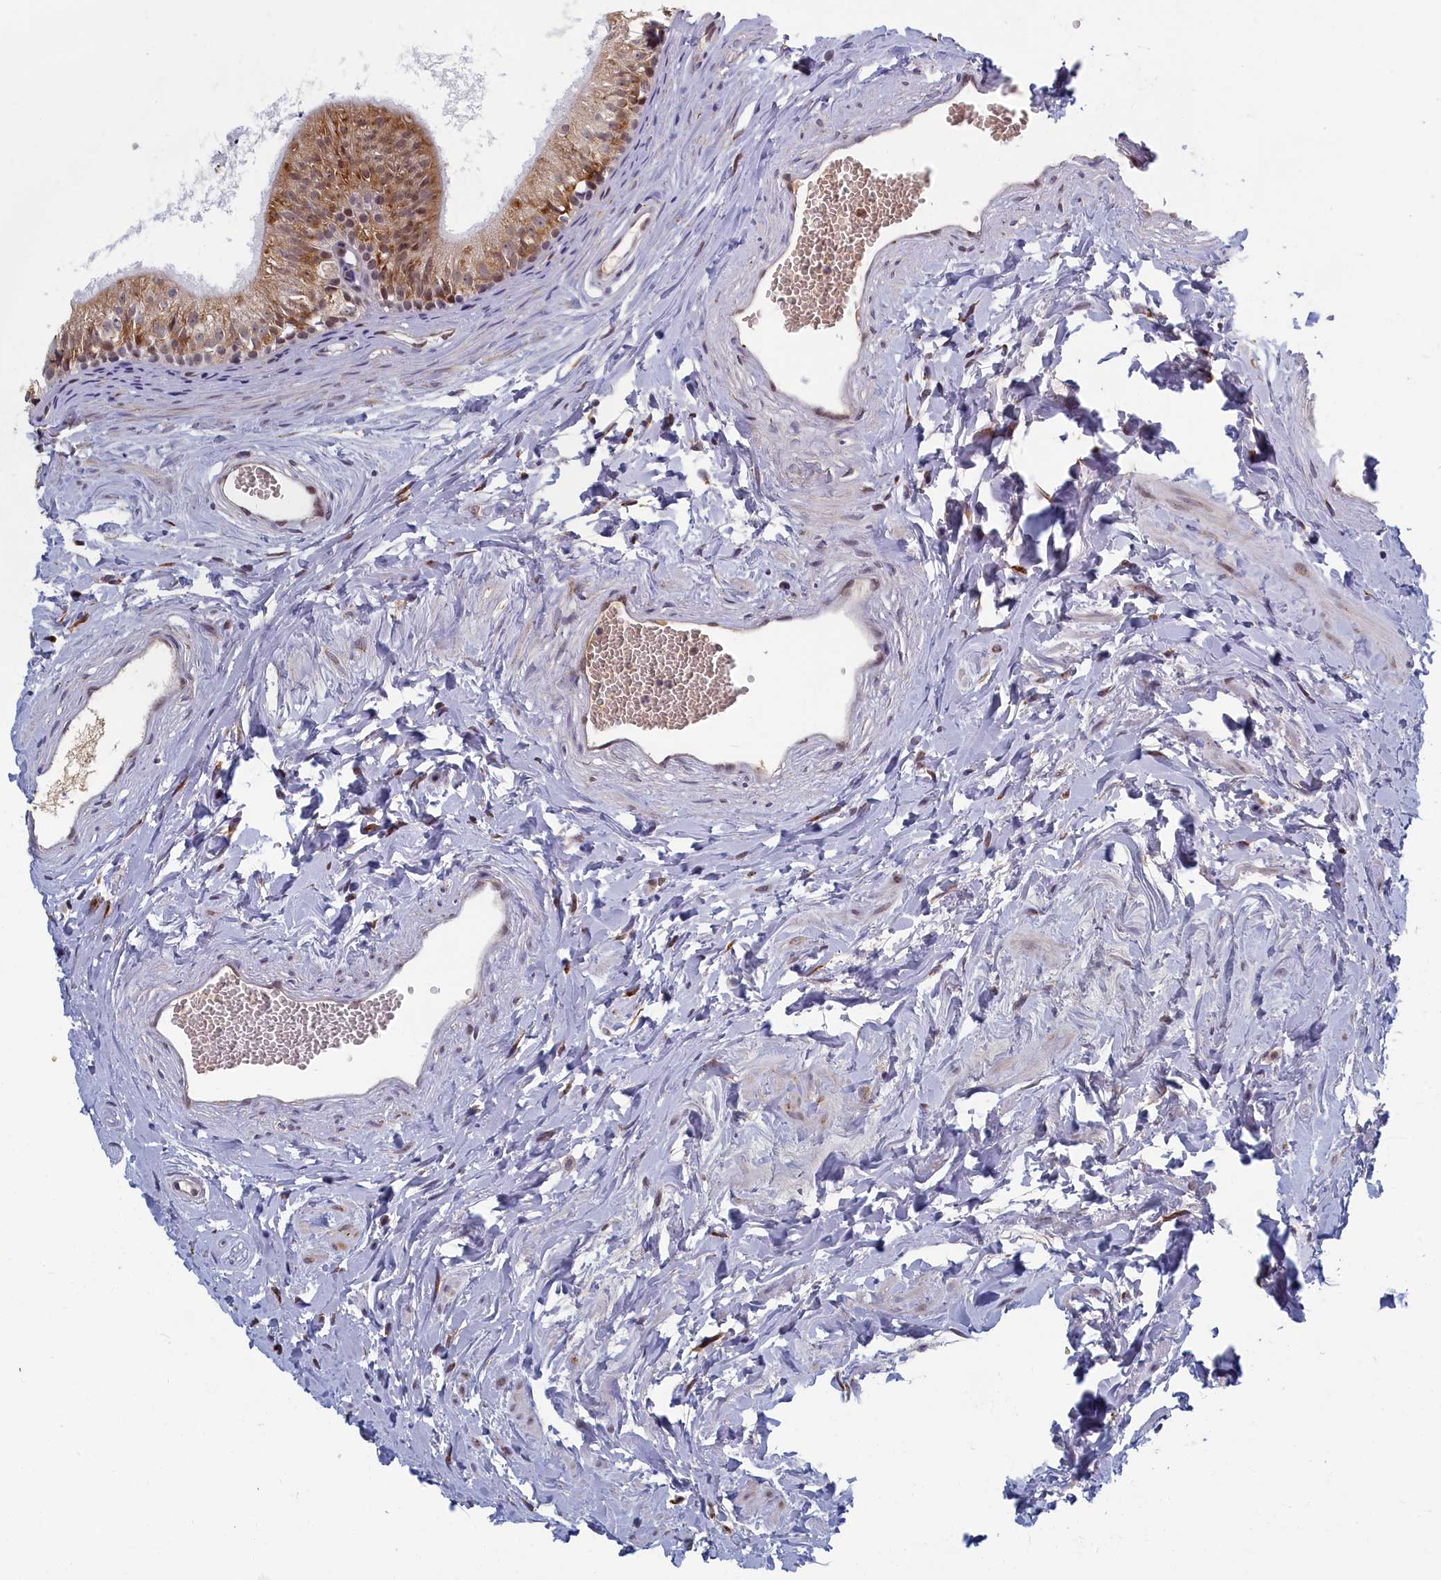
{"staining": {"intensity": "moderate", "quantity": "25%-75%", "location": "cytoplasmic/membranous,nuclear"}, "tissue": "epididymis", "cell_type": "Glandular cells", "image_type": "normal", "snomed": [{"axis": "morphology", "description": "Normal tissue, NOS"}, {"axis": "topography", "description": "Epididymis"}], "caption": "The histopathology image displays immunohistochemical staining of normal epididymis. There is moderate cytoplasmic/membranous,nuclear staining is present in approximately 25%-75% of glandular cells. The staining was performed using DAB (3,3'-diaminobenzidine), with brown indicating positive protein expression. Nuclei are stained blue with hematoxylin.", "gene": "DNAJC17", "patient": {"sex": "male", "age": 56}}